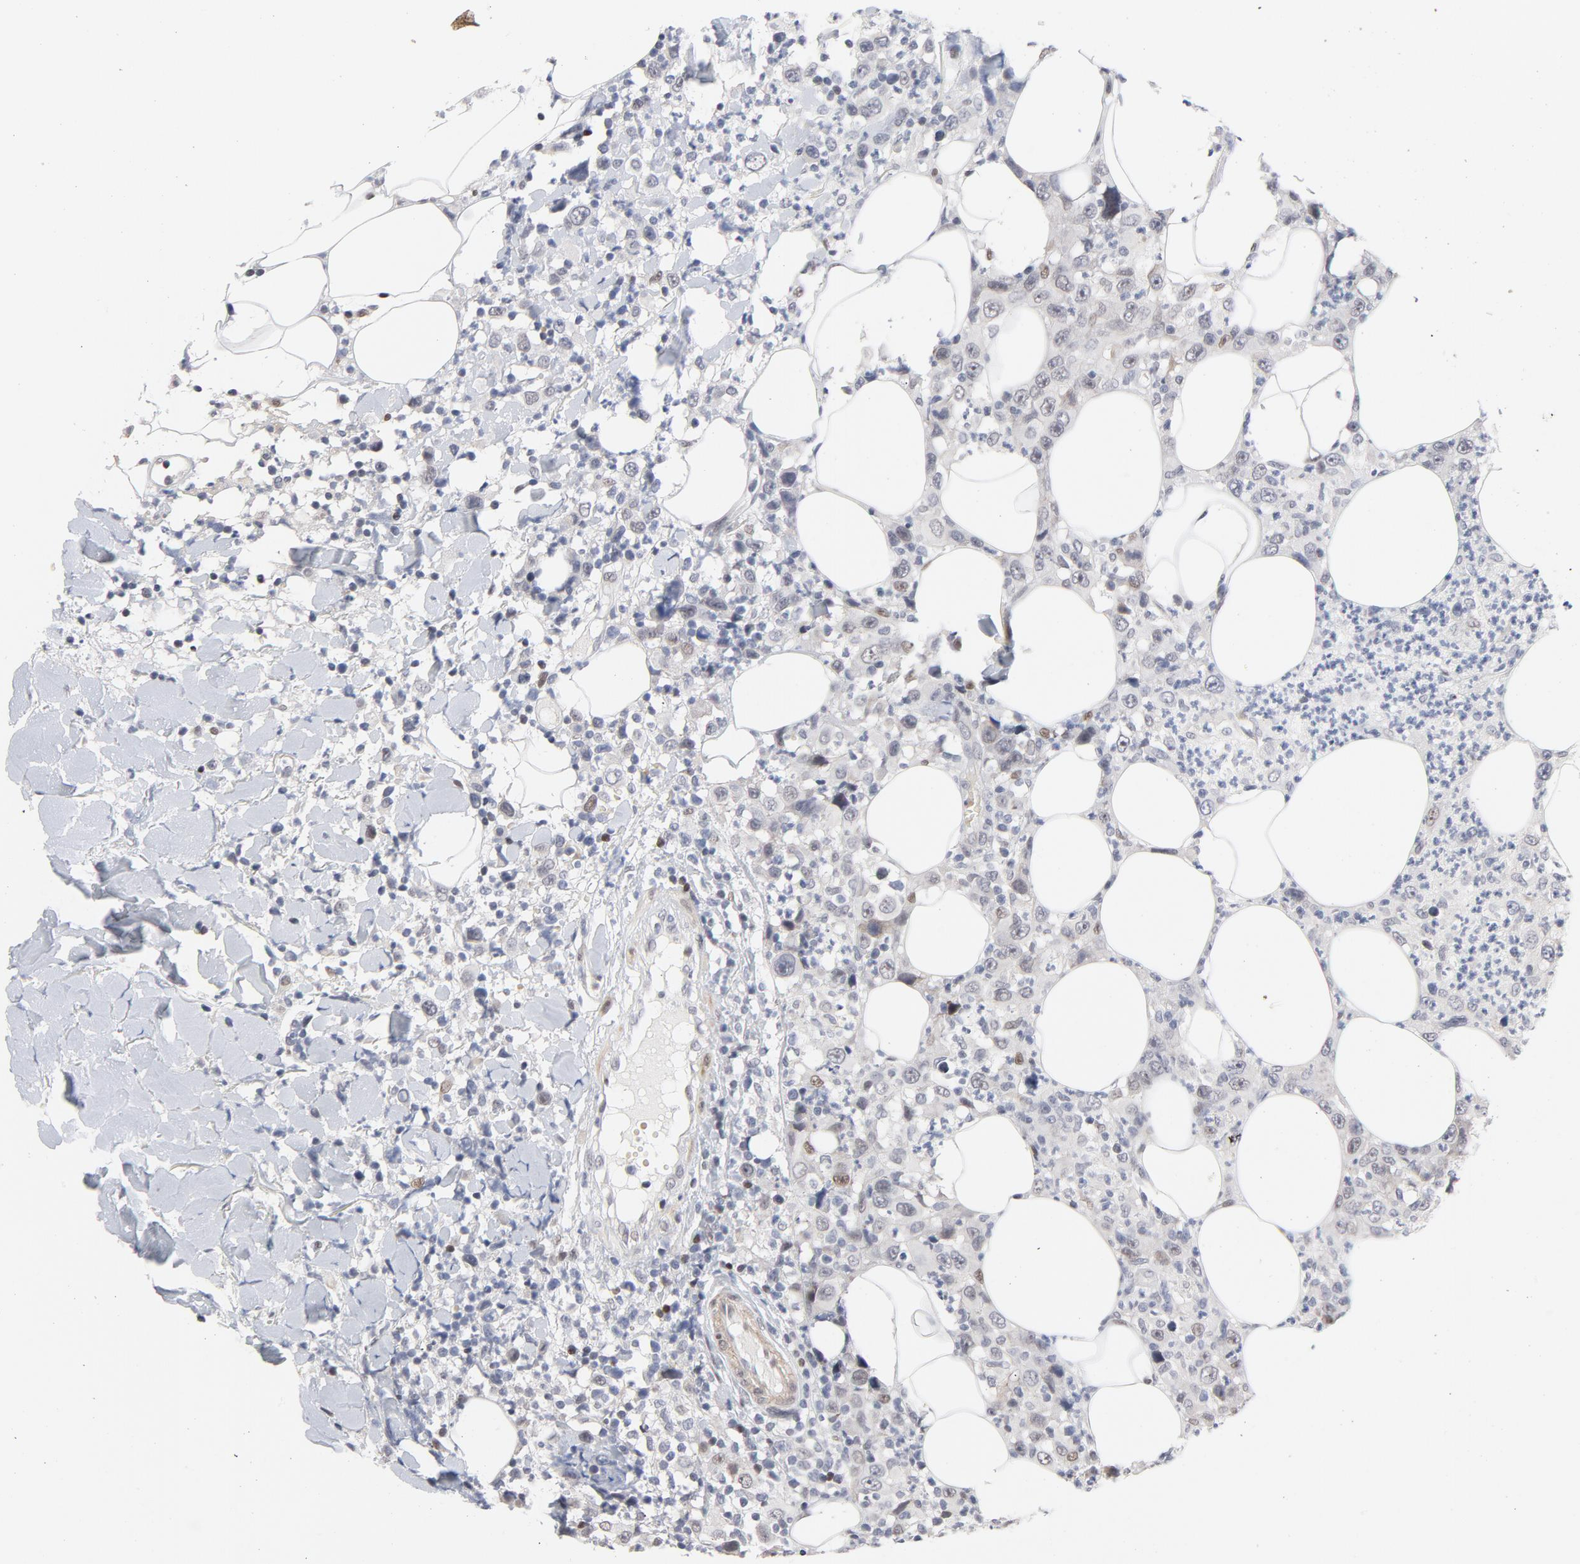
{"staining": {"intensity": "weak", "quantity": "<25%", "location": "nuclear"}, "tissue": "thyroid cancer", "cell_type": "Tumor cells", "image_type": "cancer", "snomed": [{"axis": "morphology", "description": "Carcinoma, NOS"}, {"axis": "topography", "description": "Thyroid gland"}], "caption": "Thyroid cancer (carcinoma) was stained to show a protein in brown. There is no significant expression in tumor cells. (Immunohistochemistry, brightfield microscopy, high magnification).", "gene": "NFIC", "patient": {"sex": "female", "age": 77}}